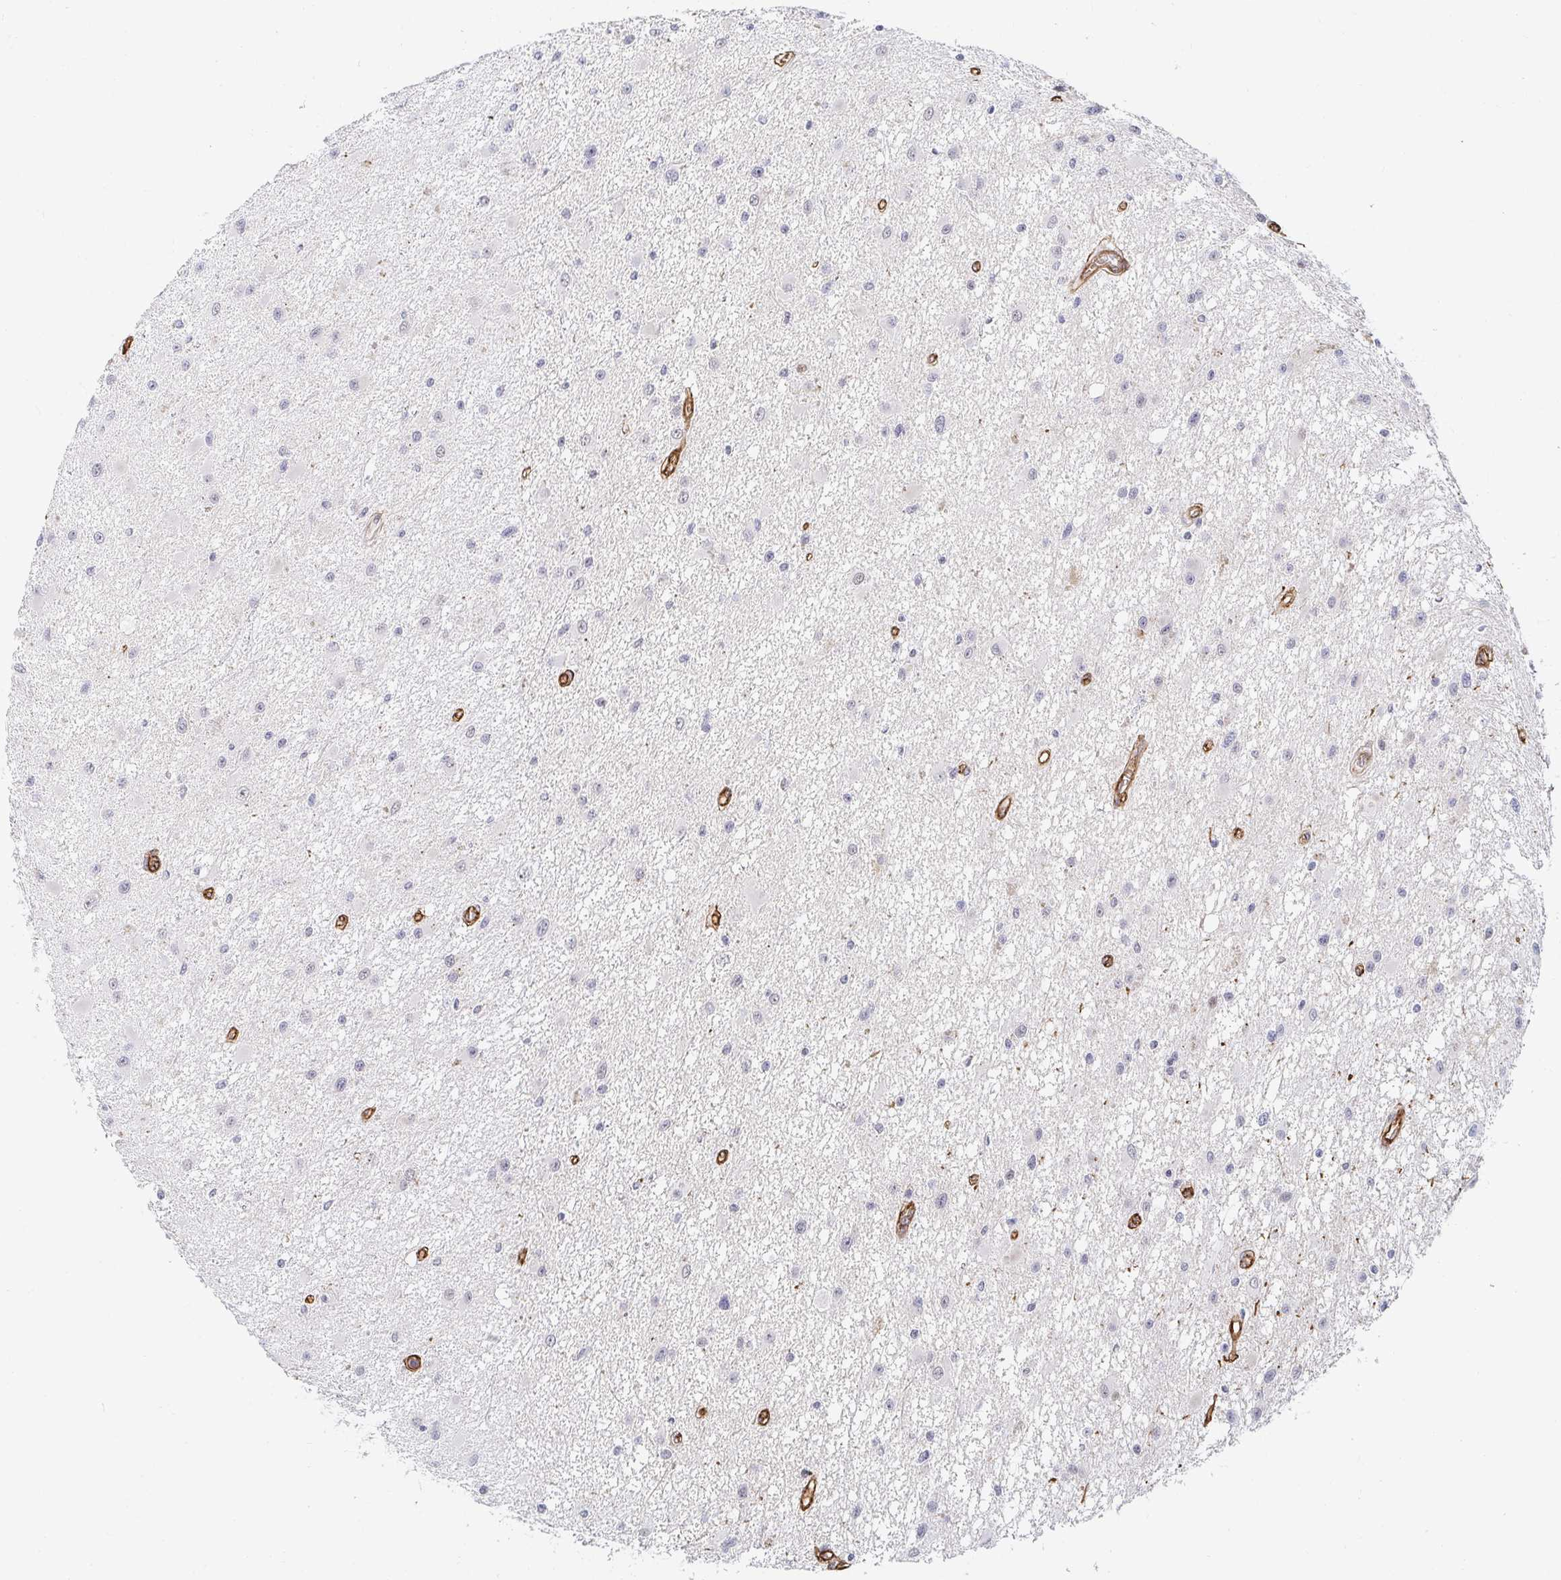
{"staining": {"intensity": "negative", "quantity": "none", "location": "none"}, "tissue": "glioma", "cell_type": "Tumor cells", "image_type": "cancer", "snomed": [{"axis": "morphology", "description": "Glioma, malignant, High grade"}, {"axis": "topography", "description": "Brain"}], "caption": "This is an IHC image of glioma. There is no expression in tumor cells.", "gene": "COL28A1", "patient": {"sex": "male", "age": 54}}